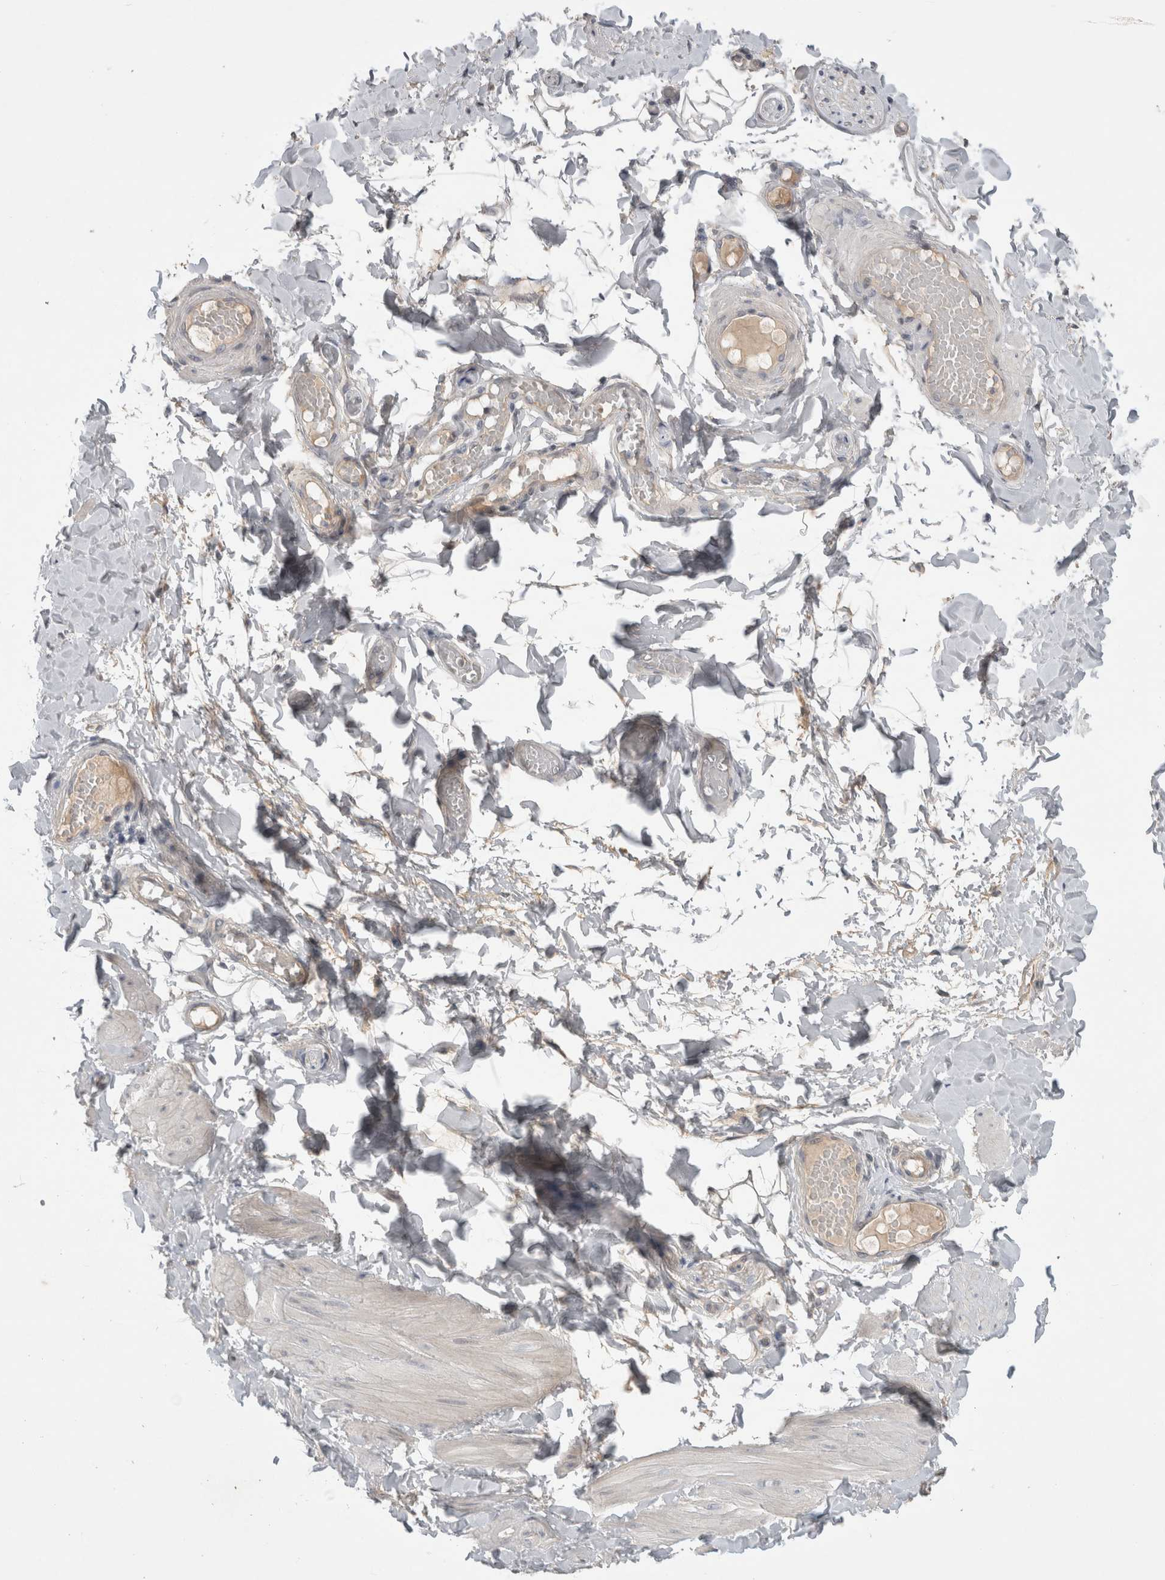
{"staining": {"intensity": "negative", "quantity": "none", "location": "none"}, "tissue": "adipose tissue", "cell_type": "Adipocytes", "image_type": "normal", "snomed": [{"axis": "morphology", "description": "Normal tissue, NOS"}, {"axis": "topography", "description": "Adipose tissue"}, {"axis": "topography", "description": "Vascular tissue"}, {"axis": "topography", "description": "Peripheral nerve tissue"}], "caption": "High power microscopy histopathology image of an immunohistochemistry photomicrograph of benign adipose tissue, revealing no significant expression in adipocytes. (DAB (3,3'-diaminobenzidine) immunohistochemistry (IHC), high magnification).", "gene": "CERS3", "patient": {"sex": "male", "age": 25}}